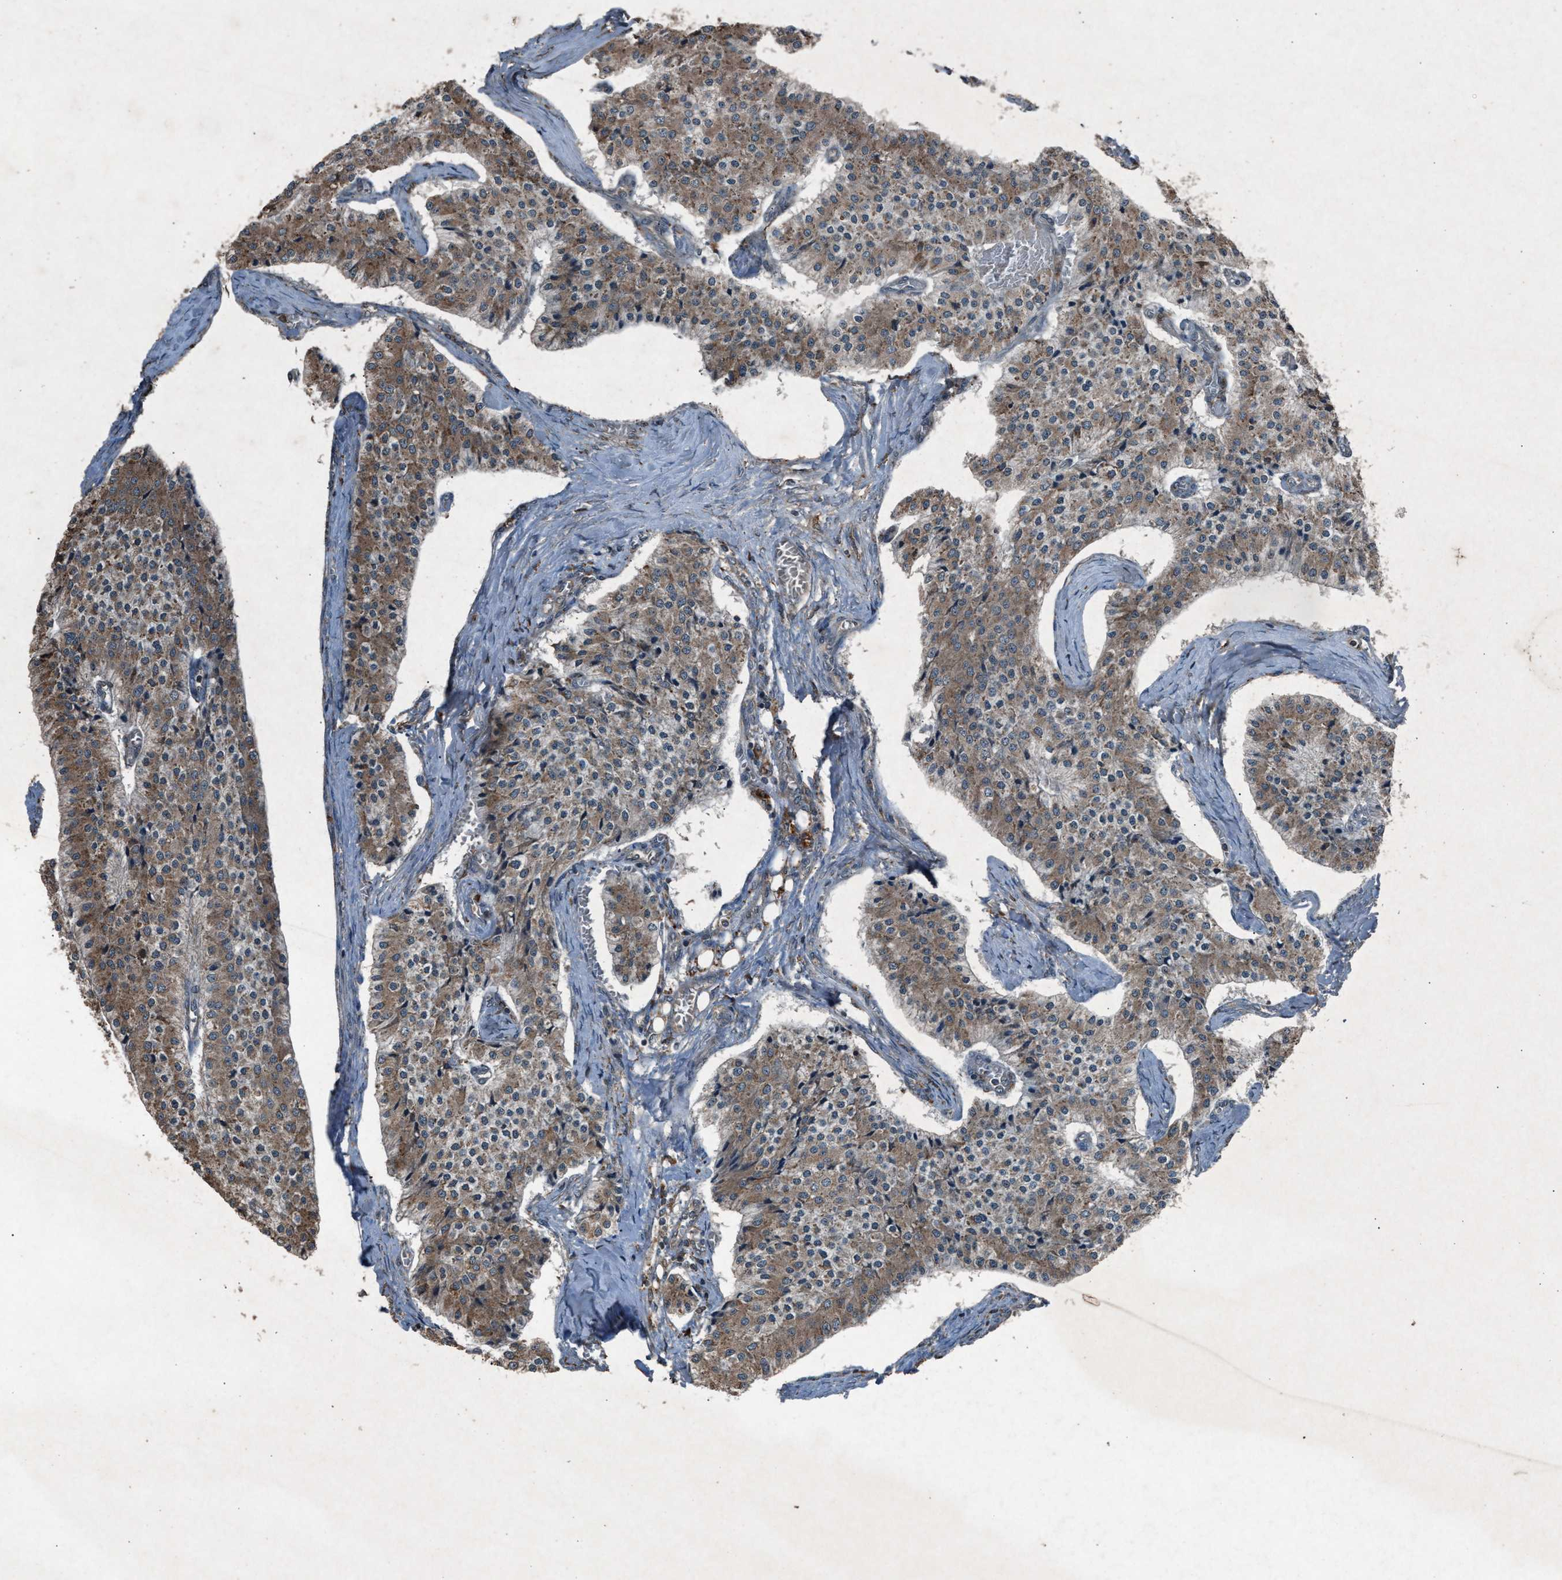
{"staining": {"intensity": "weak", "quantity": ">75%", "location": "cytoplasmic/membranous"}, "tissue": "carcinoid", "cell_type": "Tumor cells", "image_type": "cancer", "snomed": [{"axis": "morphology", "description": "Carcinoid, malignant, NOS"}, {"axis": "topography", "description": "Colon"}], "caption": "Brown immunohistochemical staining in human carcinoid shows weak cytoplasmic/membranous positivity in approximately >75% of tumor cells.", "gene": "CALR", "patient": {"sex": "female", "age": 52}}